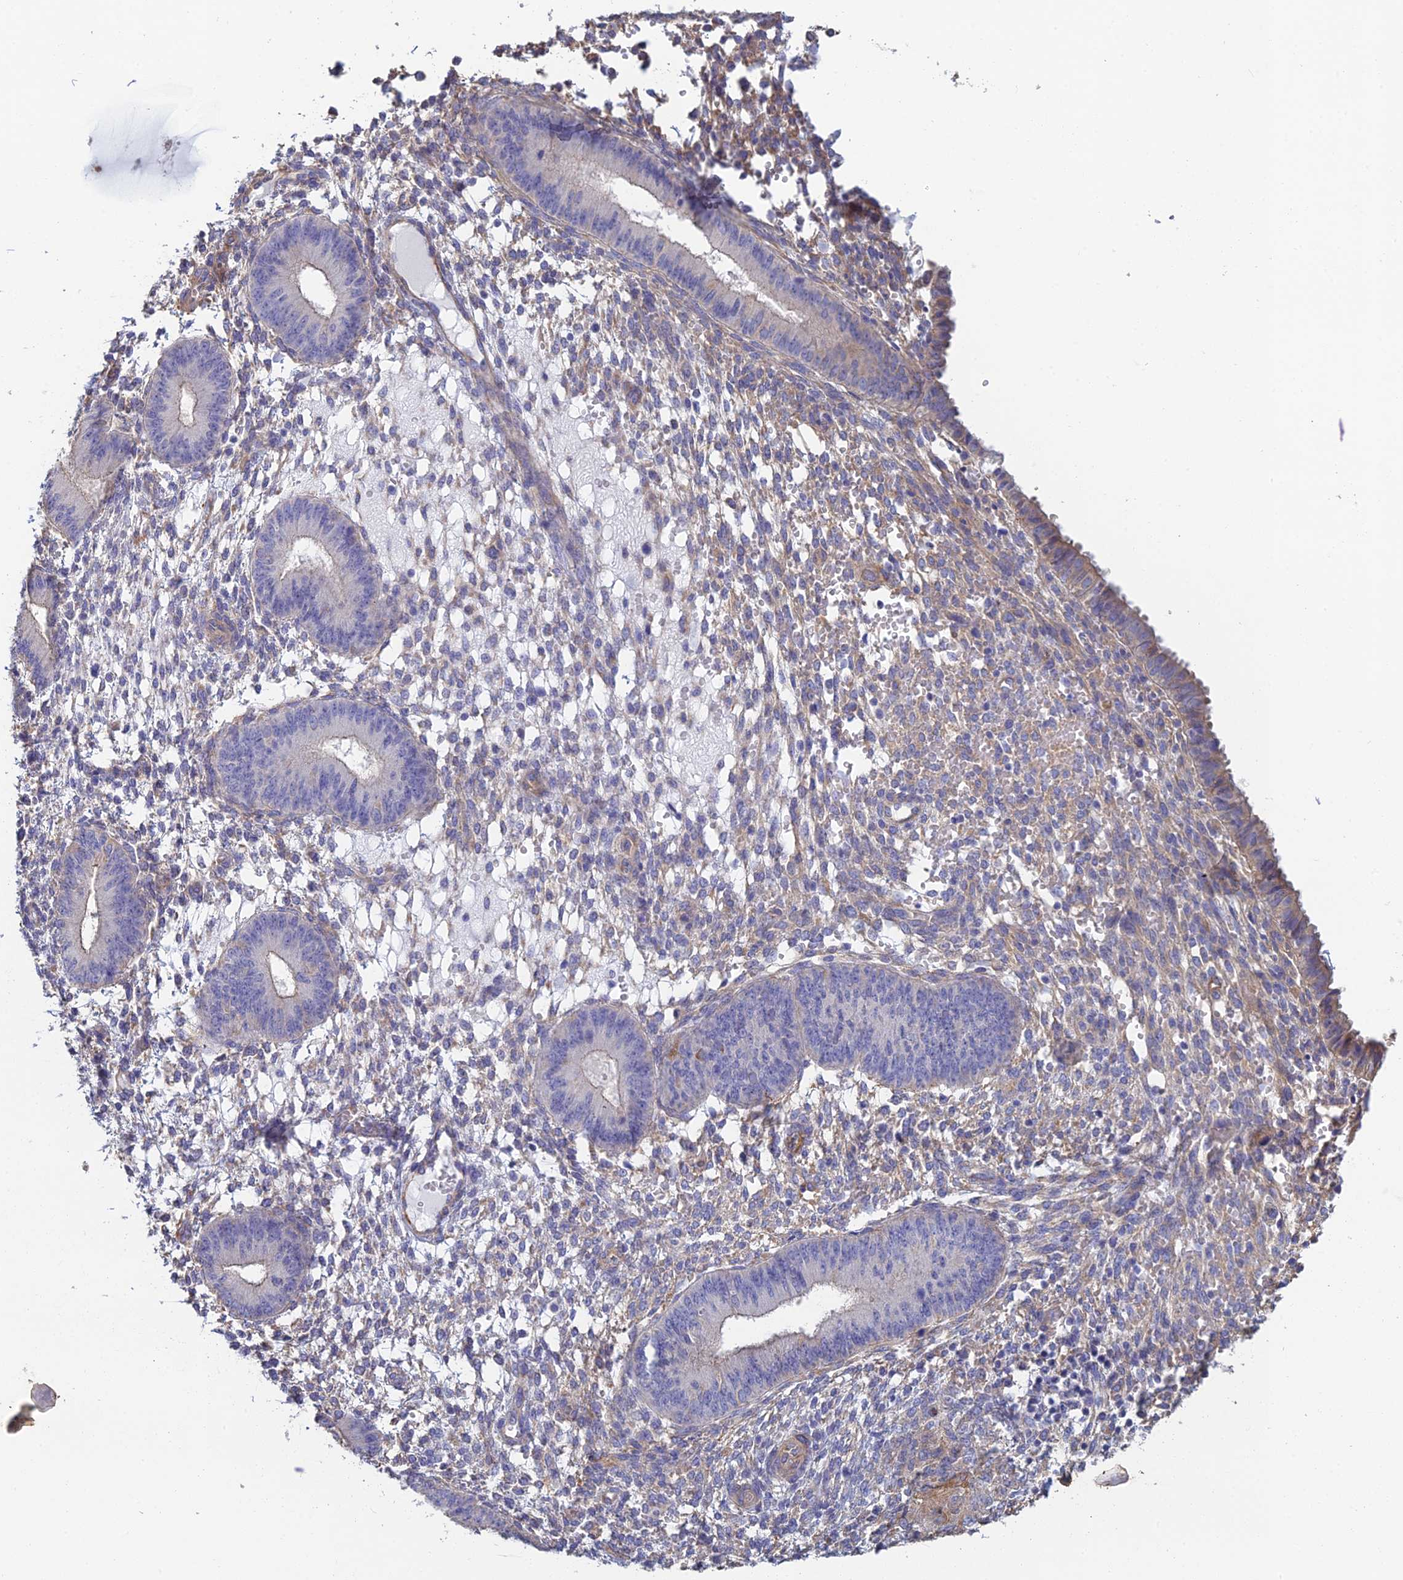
{"staining": {"intensity": "weak", "quantity": "<25%", "location": "cytoplasmic/membranous"}, "tissue": "endometrium", "cell_type": "Cells in endometrial stroma", "image_type": "normal", "snomed": [{"axis": "morphology", "description": "Normal tissue, NOS"}, {"axis": "topography", "description": "Endometrium"}], "caption": "An image of endometrium stained for a protein exhibits no brown staining in cells in endometrial stroma. The staining is performed using DAB brown chromogen with nuclei counter-stained in using hematoxylin.", "gene": "PCDHA5", "patient": {"sex": "female", "age": 49}}